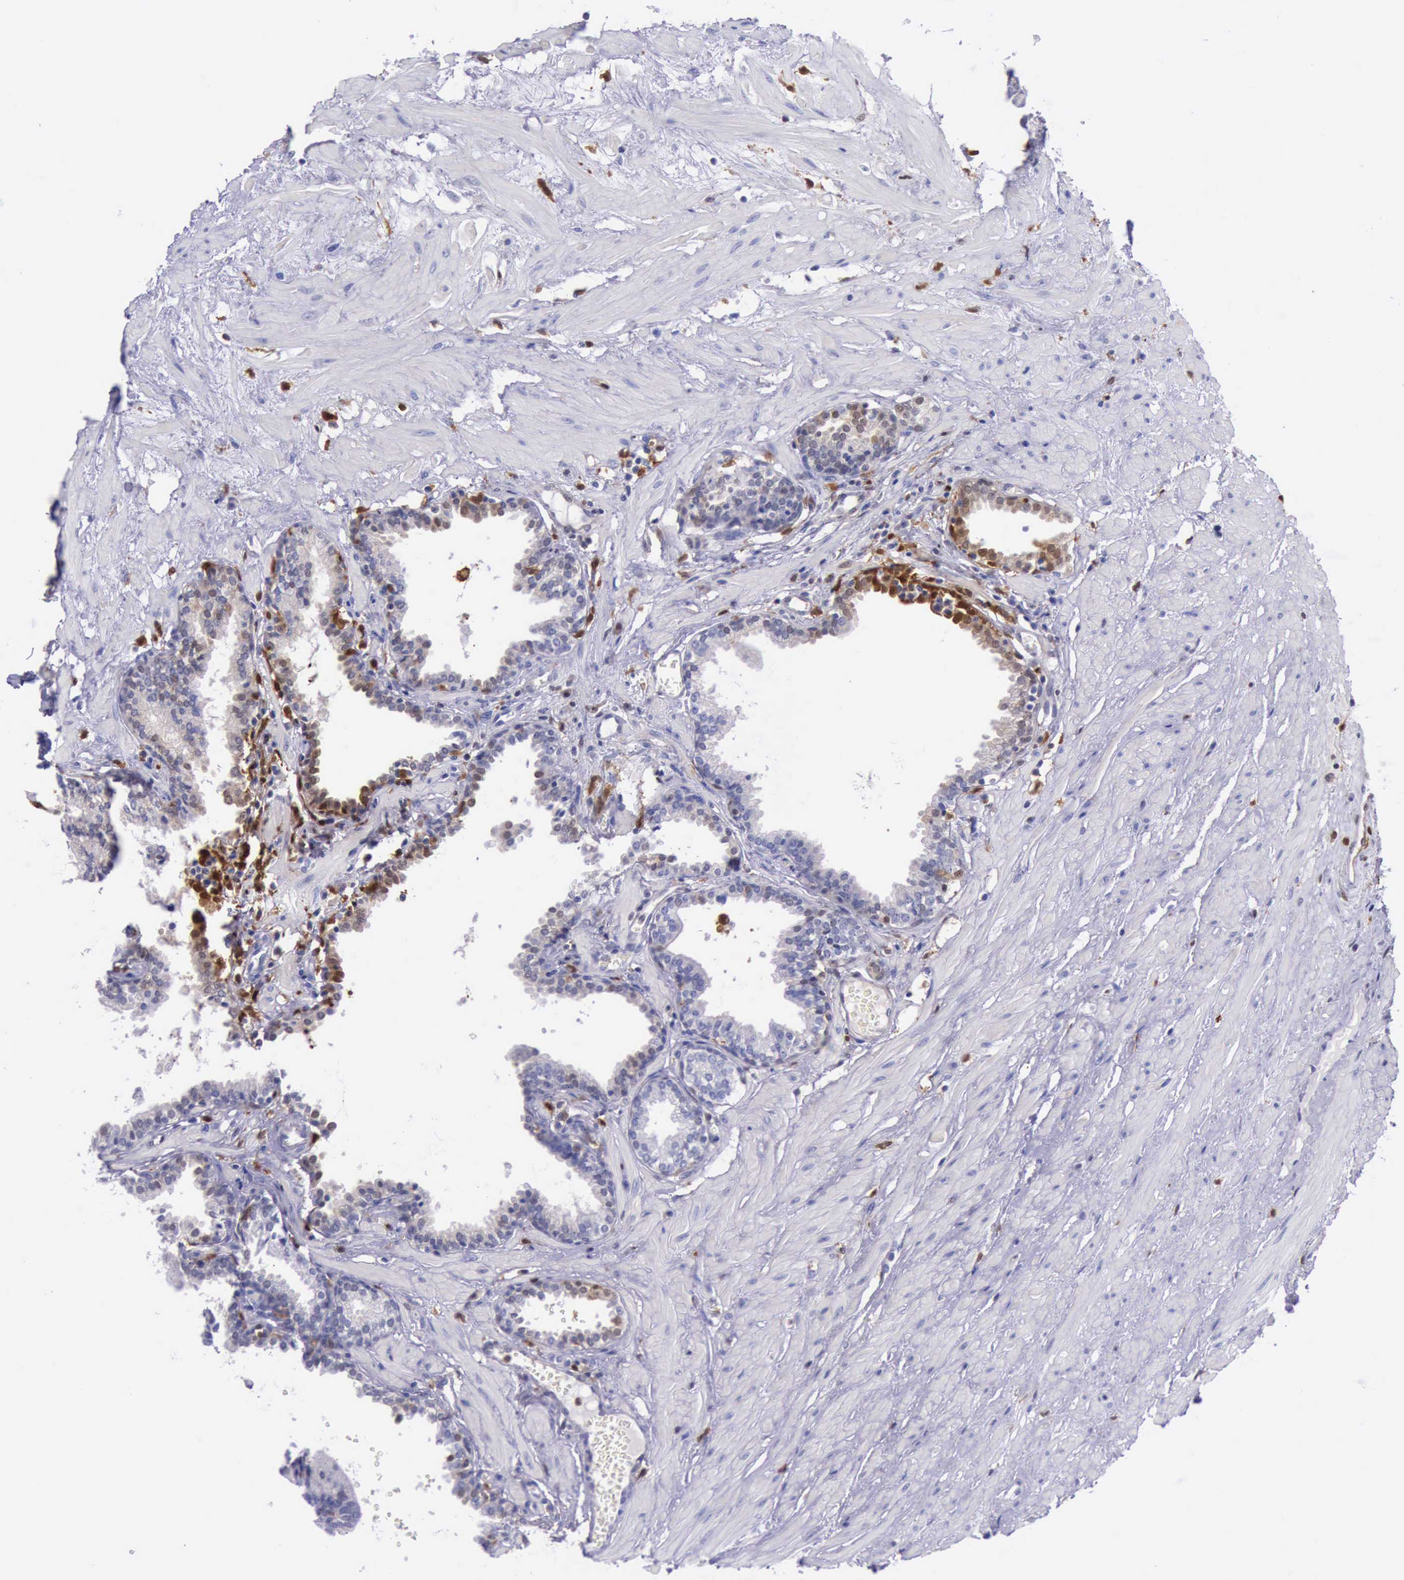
{"staining": {"intensity": "moderate", "quantity": "<25%", "location": "cytoplasmic/membranous,nuclear"}, "tissue": "prostate", "cell_type": "Glandular cells", "image_type": "normal", "snomed": [{"axis": "morphology", "description": "Normal tissue, NOS"}, {"axis": "topography", "description": "Prostate"}], "caption": "Immunohistochemical staining of benign prostate displays moderate cytoplasmic/membranous,nuclear protein expression in about <25% of glandular cells. The protein of interest is shown in brown color, while the nuclei are stained blue.", "gene": "TYMP", "patient": {"sex": "male", "age": 64}}